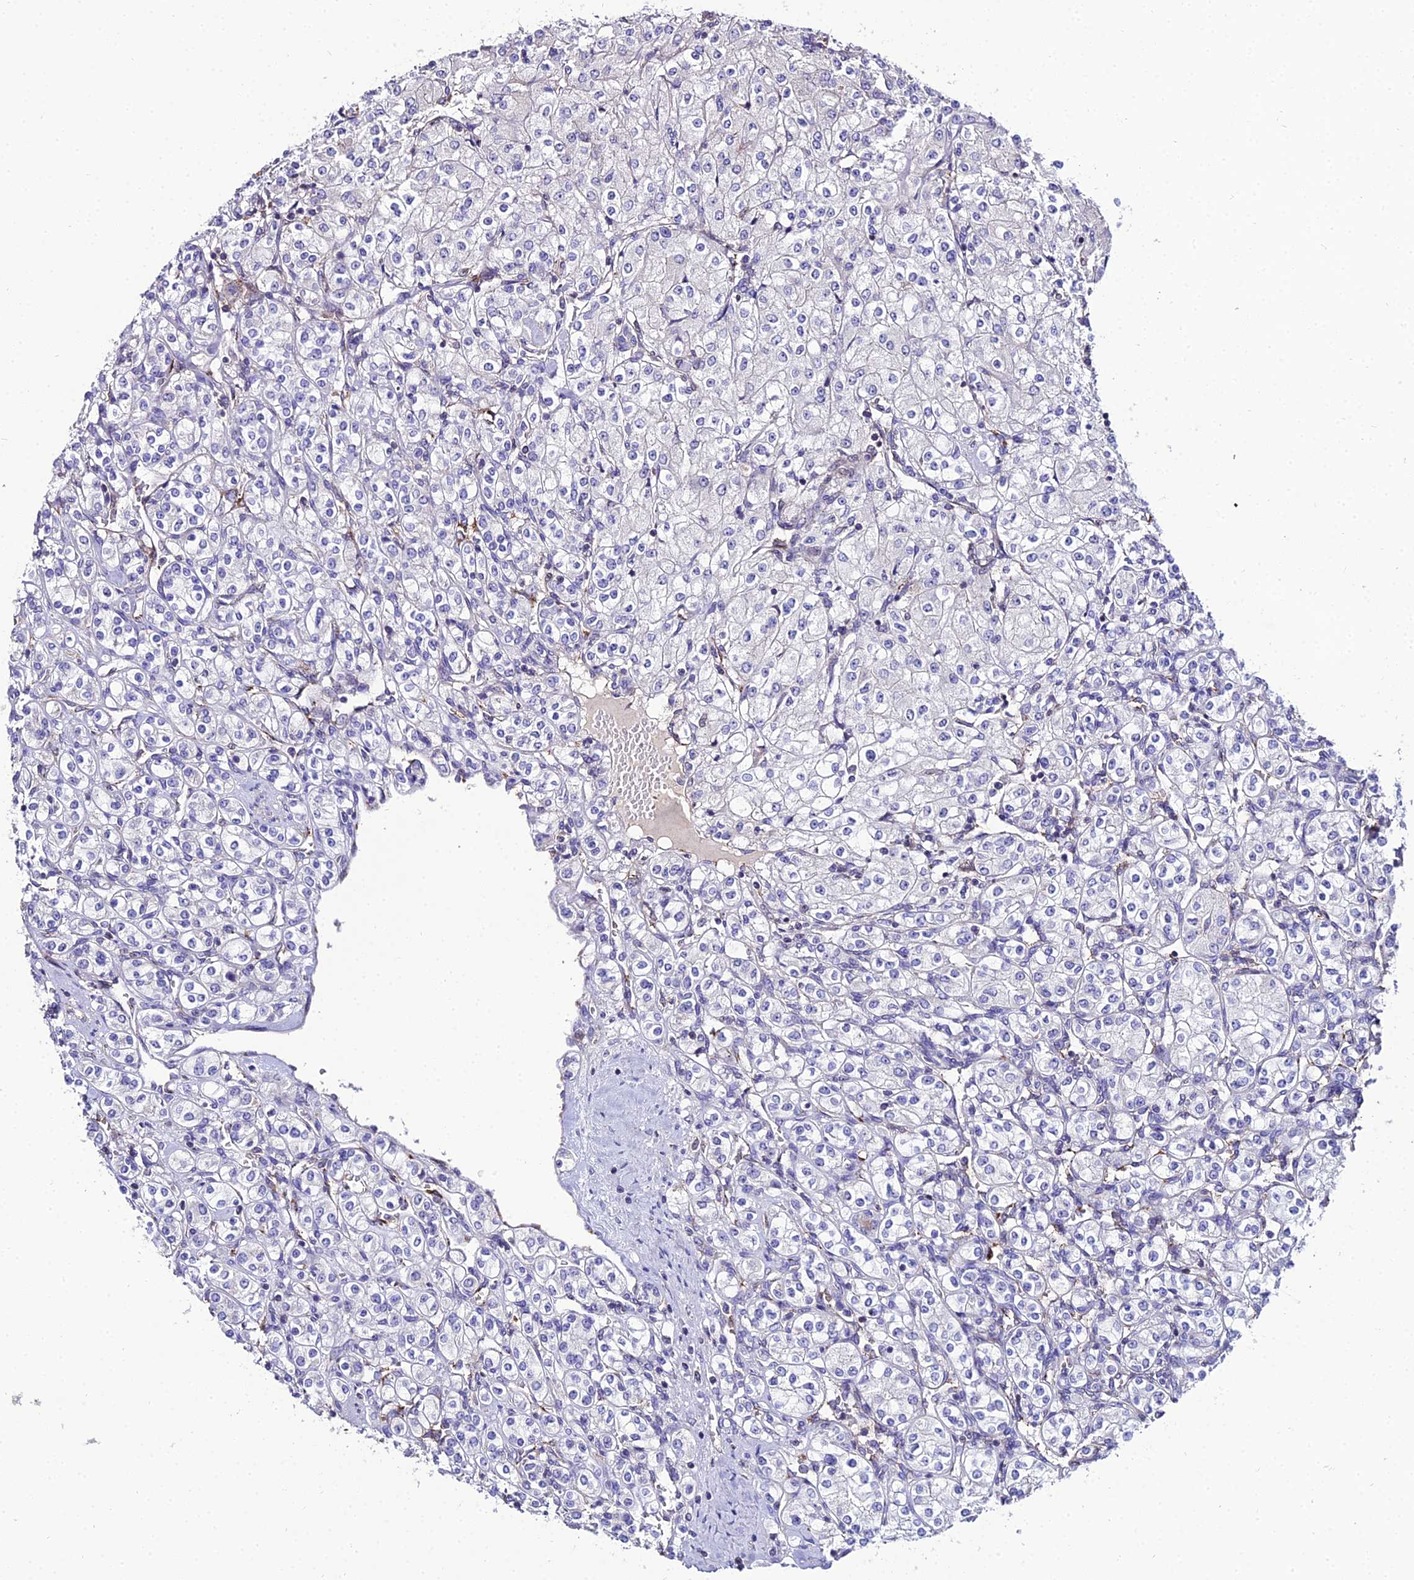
{"staining": {"intensity": "negative", "quantity": "none", "location": "none"}, "tissue": "renal cancer", "cell_type": "Tumor cells", "image_type": "cancer", "snomed": [{"axis": "morphology", "description": "Adenocarcinoma, NOS"}, {"axis": "topography", "description": "Kidney"}], "caption": "Immunohistochemistry (IHC) image of human renal adenocarcinoma stained for a protein (brown), which exhibits no expression in tumor cells.", "gene": "SHQ1", "patient": {"sex": "male", "age": 77}}